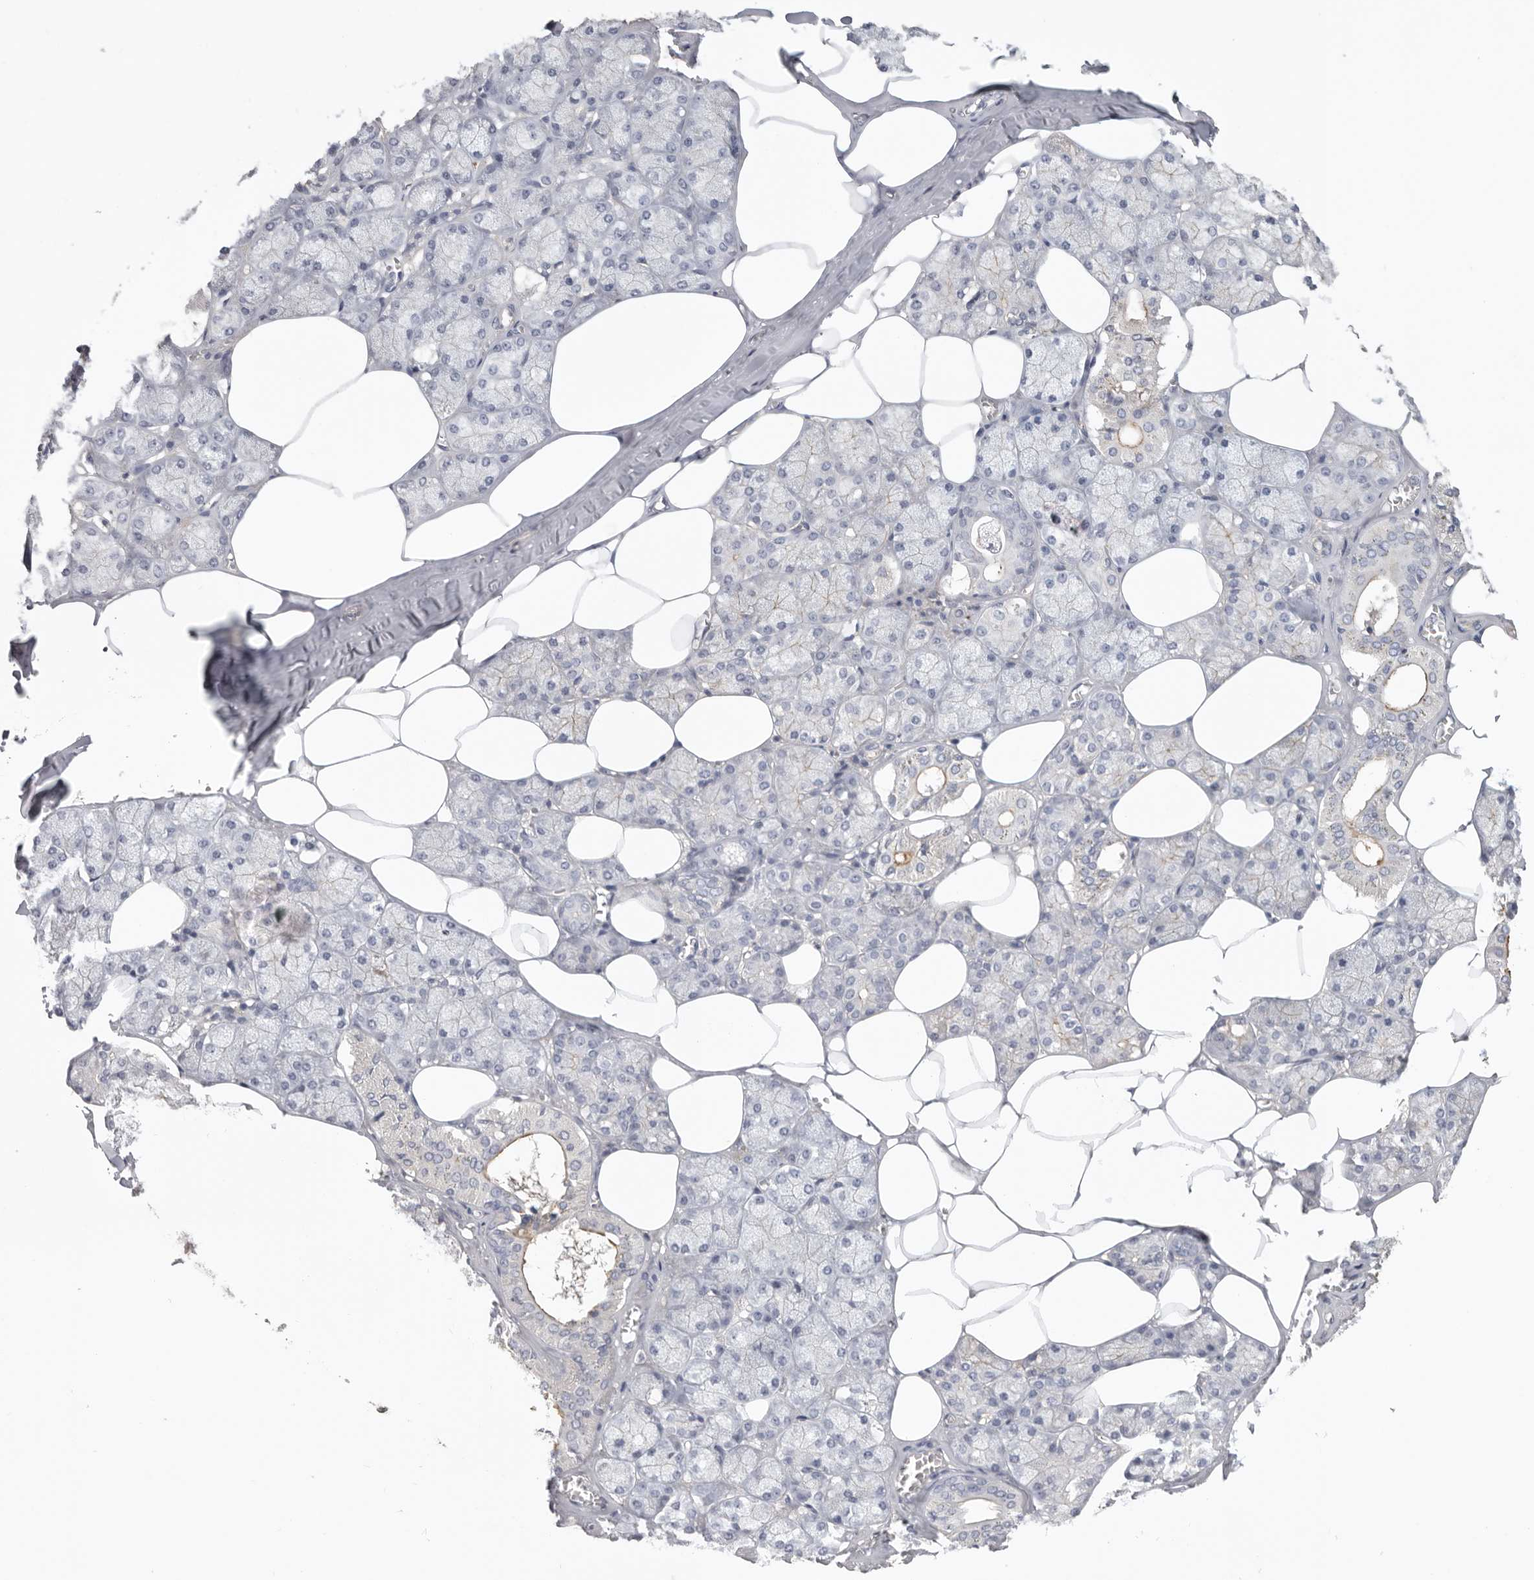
{"staining": {"intensity": "moderate", "quantity": "<25%", "location": "cytoplasmic/membranous"}, "tissue": "salivary gland", "cell_type": "Glandular cells", "image_type": "normal", "snomed": [{"axis": "morphology", "description": "Normal tissue, NOS"}, {"axis": "topography", "description": "Salivary gland"}], "caption": "IHC (DAB) staining of normal human salivary gland exhibits moderate cytoplasmic/membranous protein expression in approximately <25% of glandular cells. (DAB = brown stain, brightfield microscopy at high magnification).", "gene": "WDTC1", "patient": {"sex": "male", "age": 62}}